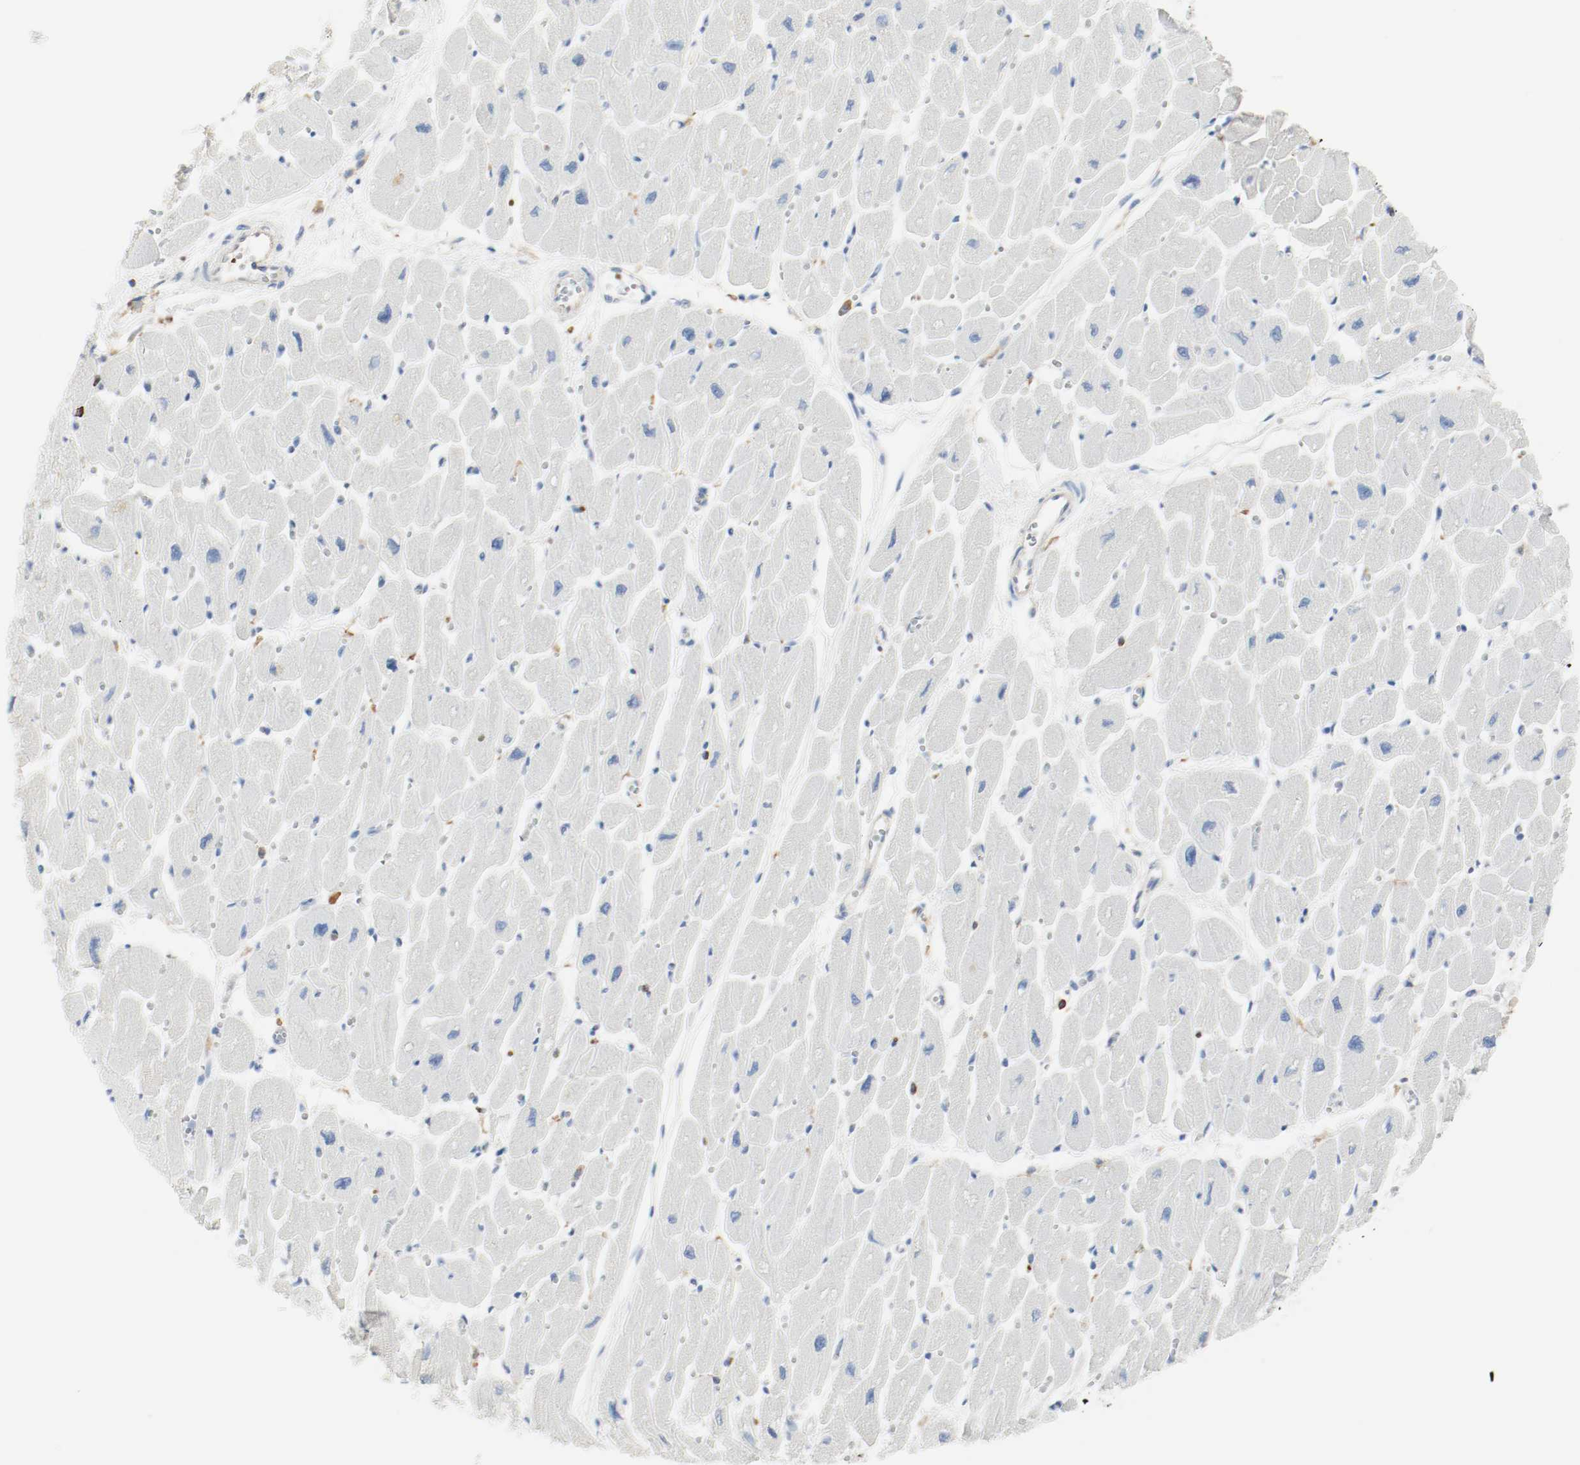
{"staining": {"intensity": "negative", "quantity": "none", "location": "none"}, "tissue": "heart muscle", "cell_type": "Cardiomyocytes", "image_type": "normal", "snomed": [{"axis": "morphology", "description": "Normal tissue, NOS"}, {"axis": "topography", "description": "Heart"}], "caption": "DAB immunohistochemical staining of normal heart muscle shows no significant positivity in cardiomyocytes. (DAB (3,3'-diaminobenzidine) IHC with hematoxylin counter stain).", "gene": "ARPC1B", "patient": {"sex": "female", "age": 54}}